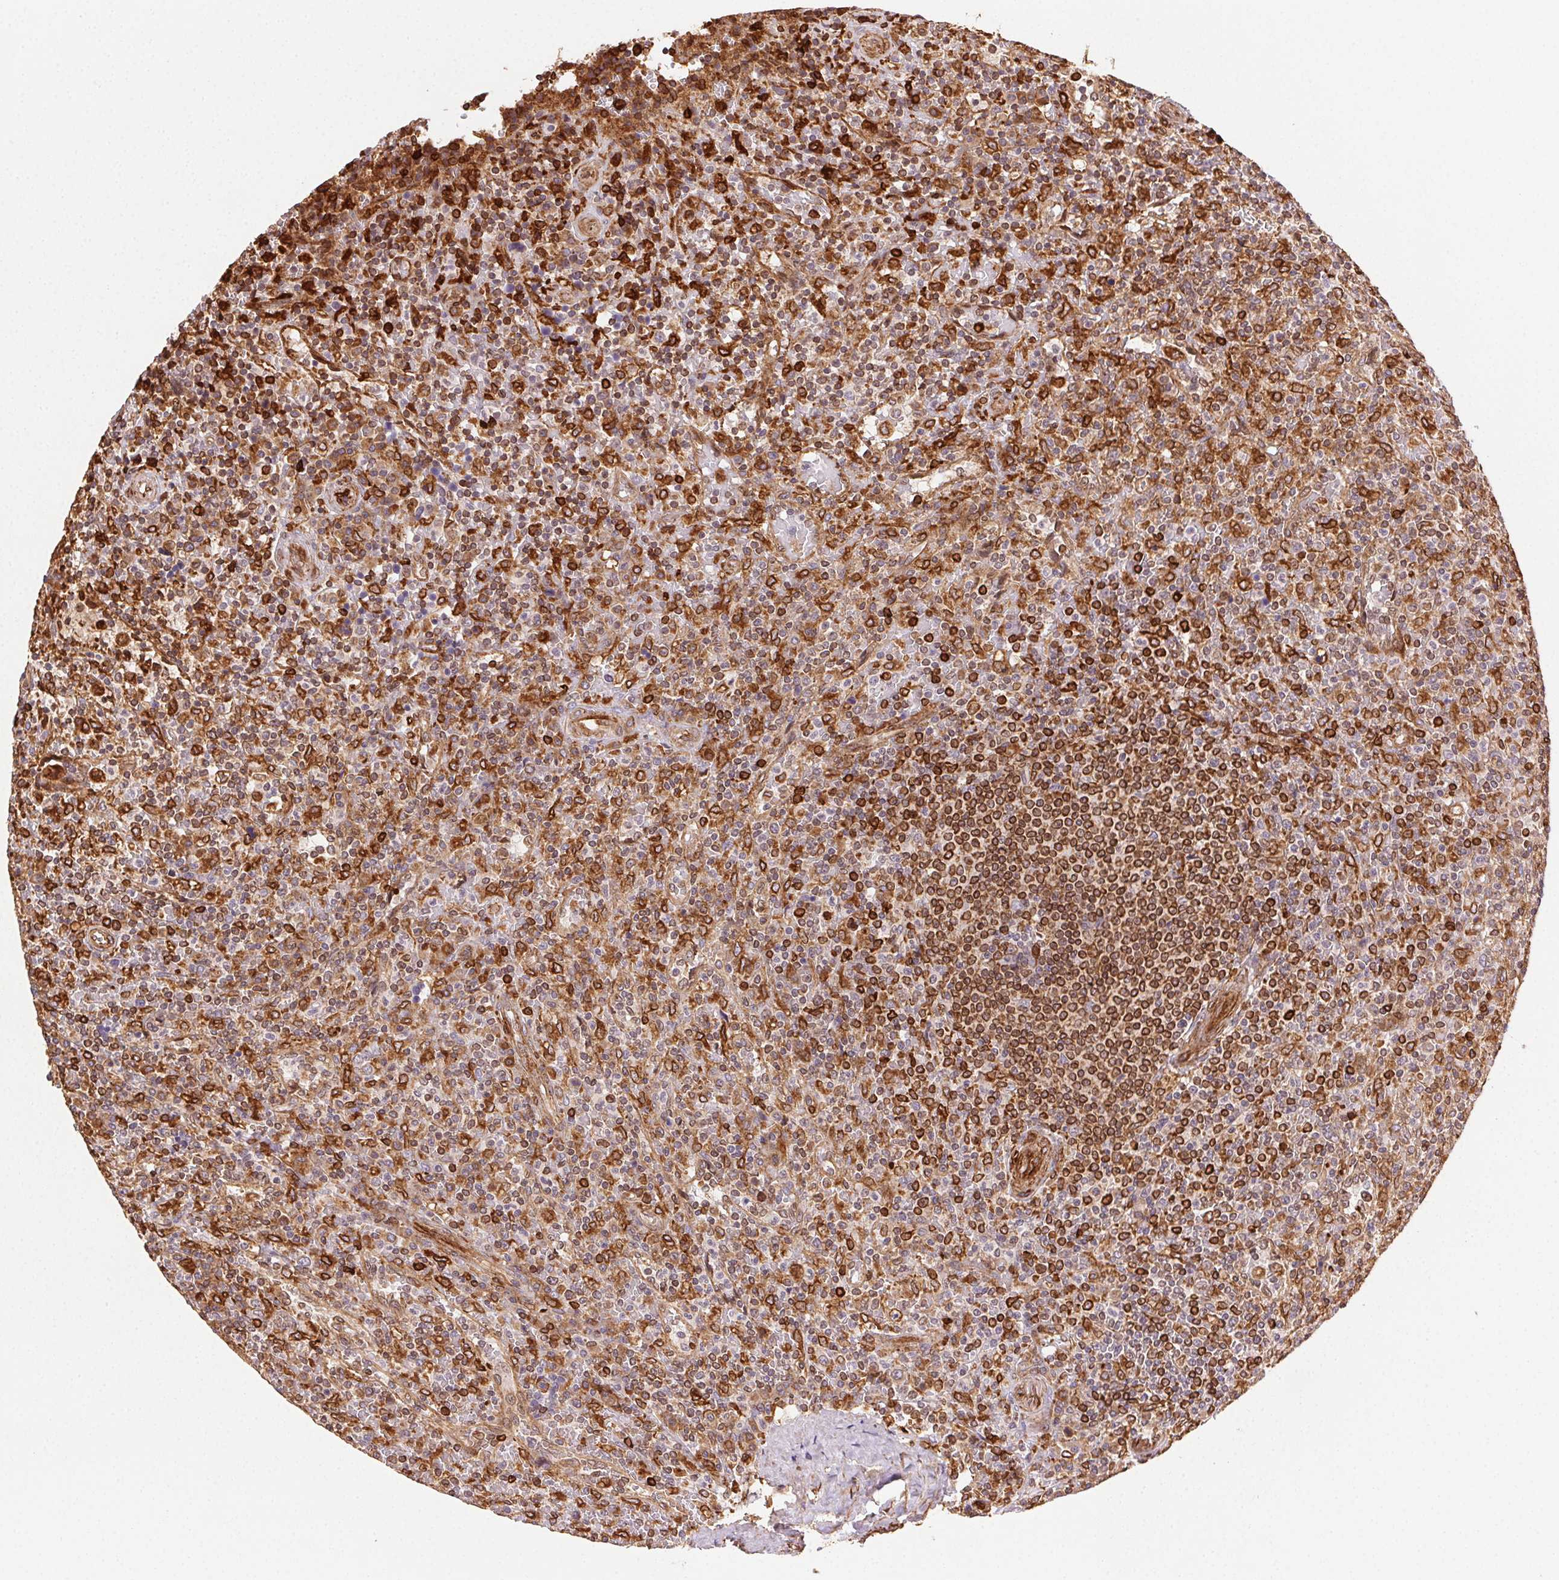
{"staining": {"intensity": "strong", "quantity": "25%-75%", "location": "cytoplasmic/membranous"}, "tissue": "lymphoma", "cell_type": "Tumor cells", "image_type": "cancer", "snomed": [{"axis": "morphology", "description": "Malignant lymphoma, non-Hodgkin's type, Low grade"}, {"axis": "topography", "description": "Spleen"}], "caption": "Immunohistochemistry of human low-grade malignant lymphoma, non-Hodgkin's type displays high levels of strong cytoplasmic/membranous positivity in about 25%-75% of tumor cells.", "gene": "RNASET2", "patient": {"sex": "male", "age": 62}}